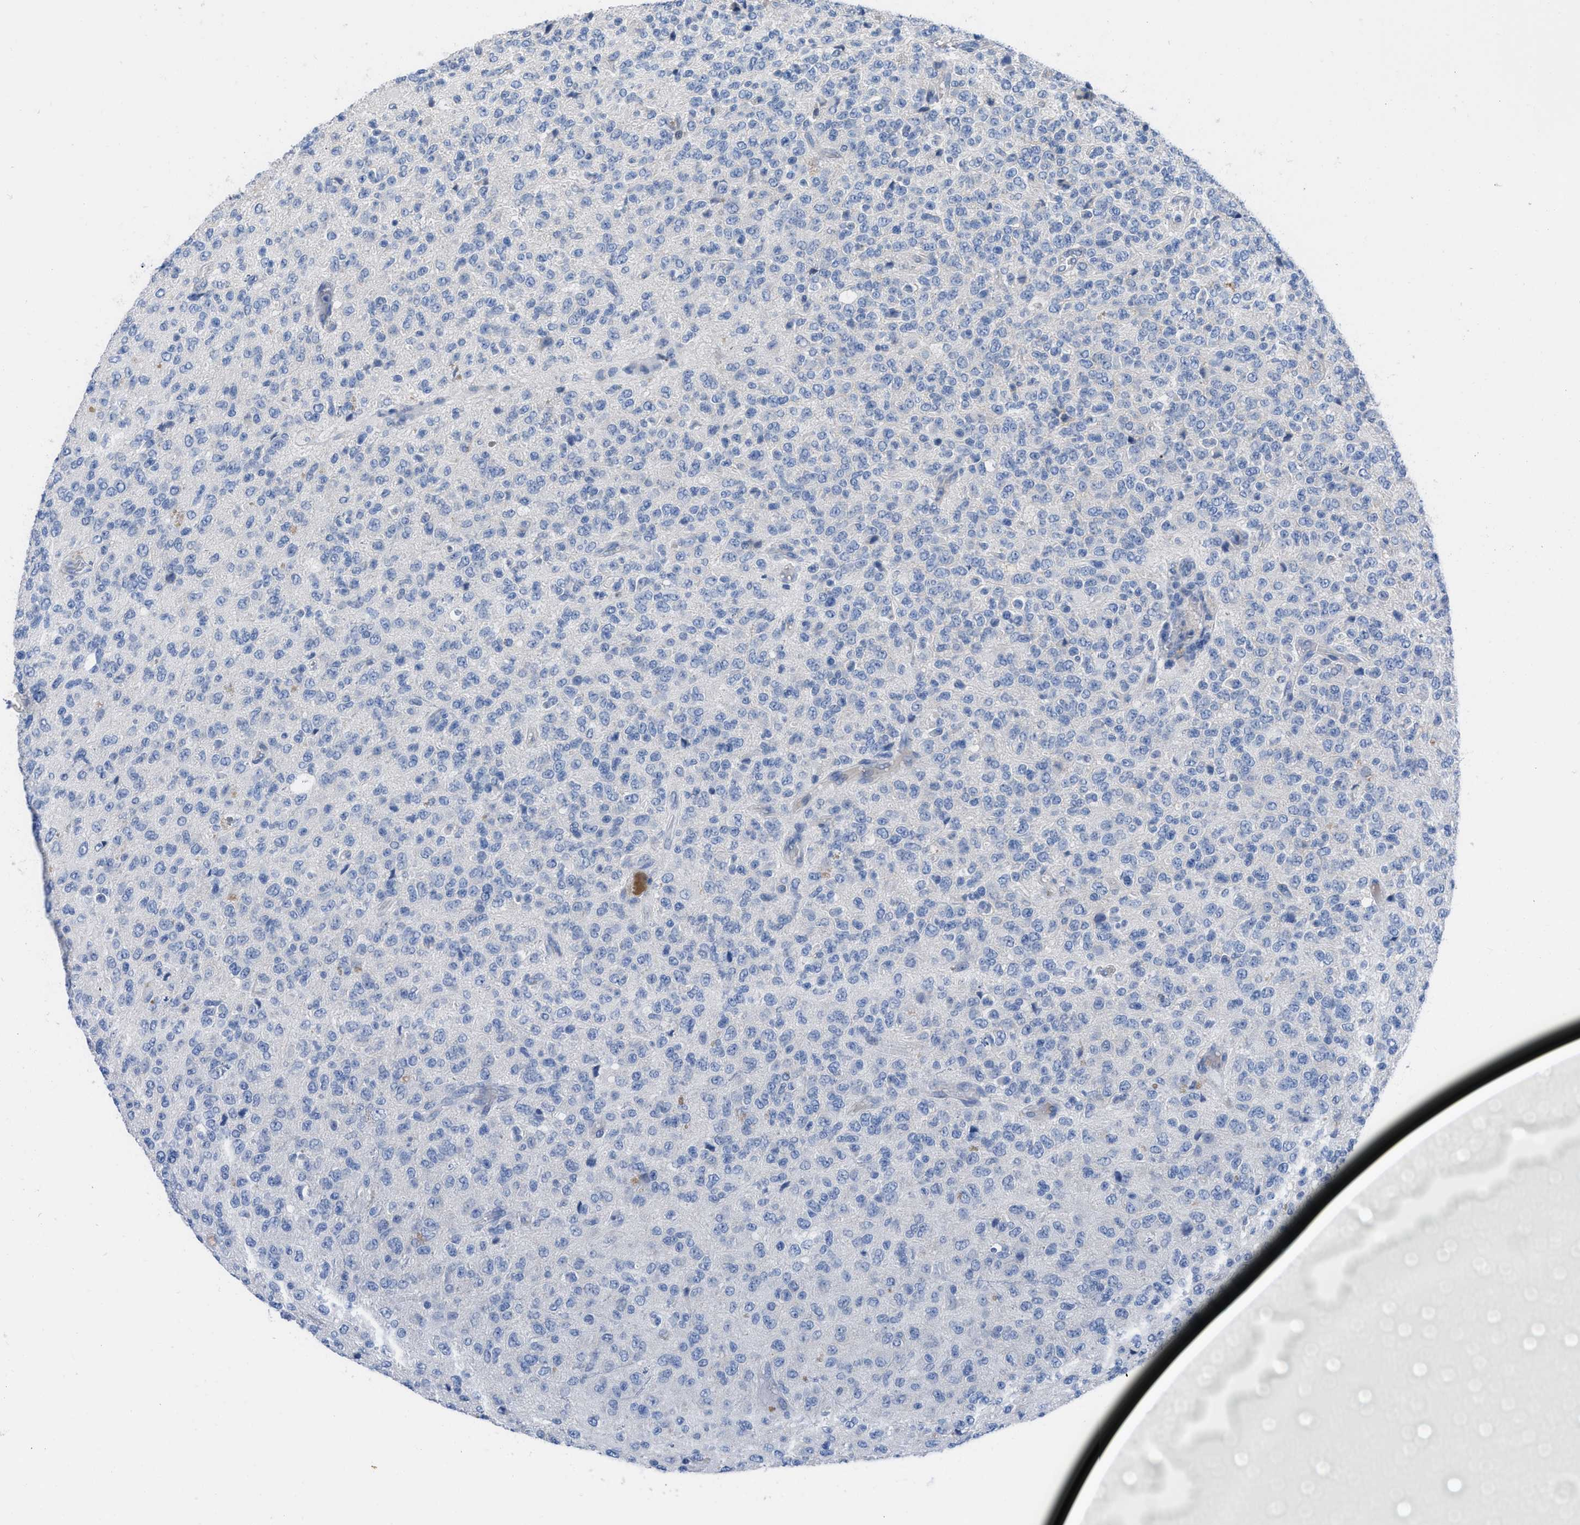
{"staining": {"intensity": "weak", "quantity": "<25%", "location": "cytoplasmic/membranous"}, "tissue": "glioma", "cell_type": "Tumor cells", "image_type": "cancer", "snomed": [{"axis": "morphology", "description": "Glioma, malignant, High grade"}, {"axis": "topography", "description": "pancreas cauda"}], "caption": "There is no significant staining in tumor cells of malignant glioma (high-grade). Nuclei are stained in blue.", "gene": "HPX", "patient": {"sex": "male", "age": 60}}